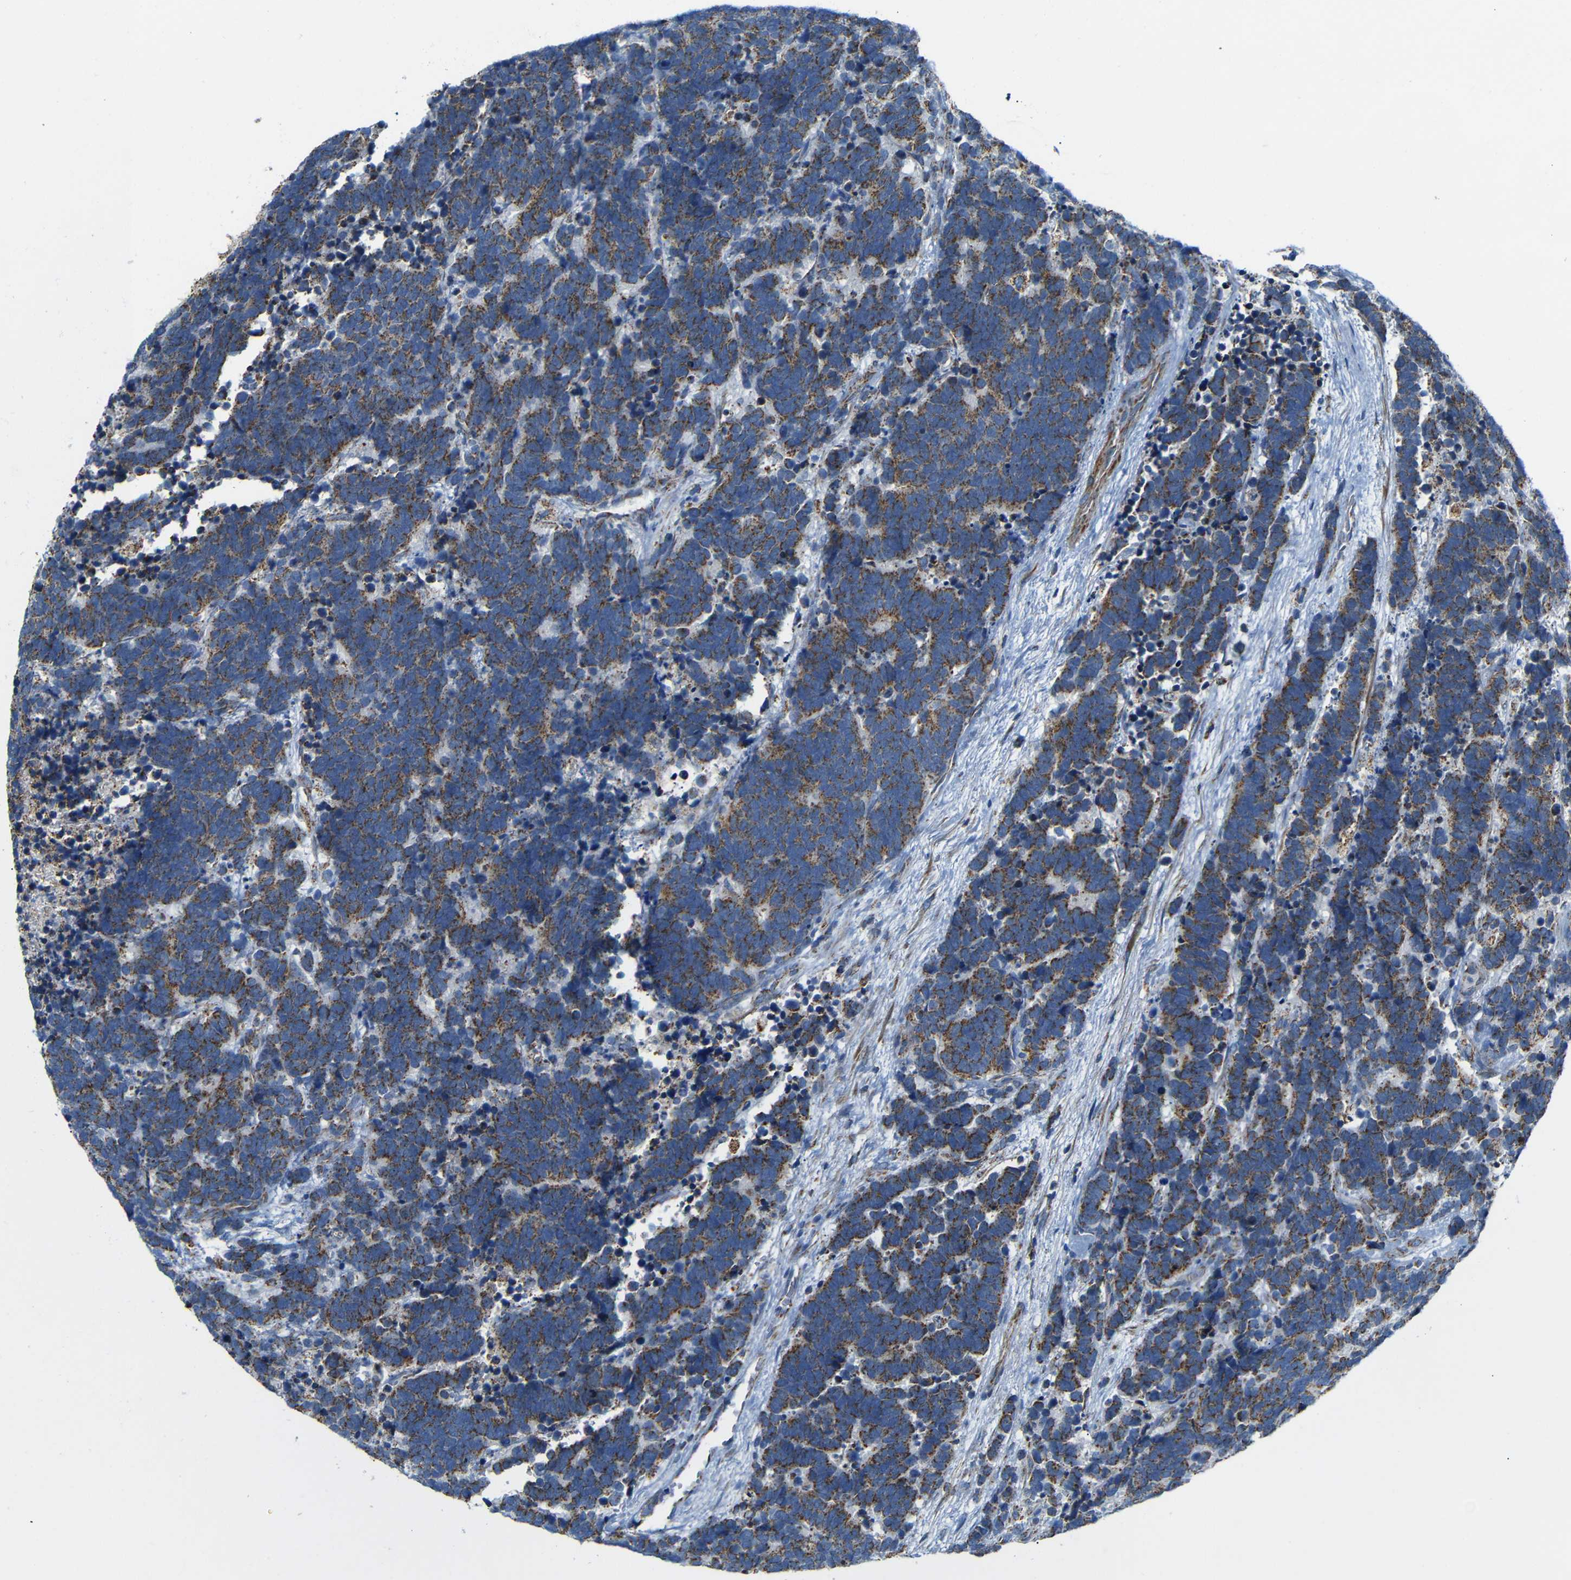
{"staining": {"intensity": "strong", "quantity": ">75%", "location": "cytoplasmic/membranous"}, "tissue": "carcinoid", "cell_type": "Tumor cells", "image_type": "cancer", "snomed": [{"axis": "morphology", "description": "Carcinoma, NOS"}, {"axis": "morphology", "description": "Carcinoid, malignant, NOS"}, {"axis": "topography", "description": "Urinary bladder"}], "caption": "The image reveals a brown stain indicating the presence of a protein in the cytoplasmic/membranous of tumor cells in carcinoid.", "gene": "FAM171B", "patient": {"sex": "male", "age": 57}}